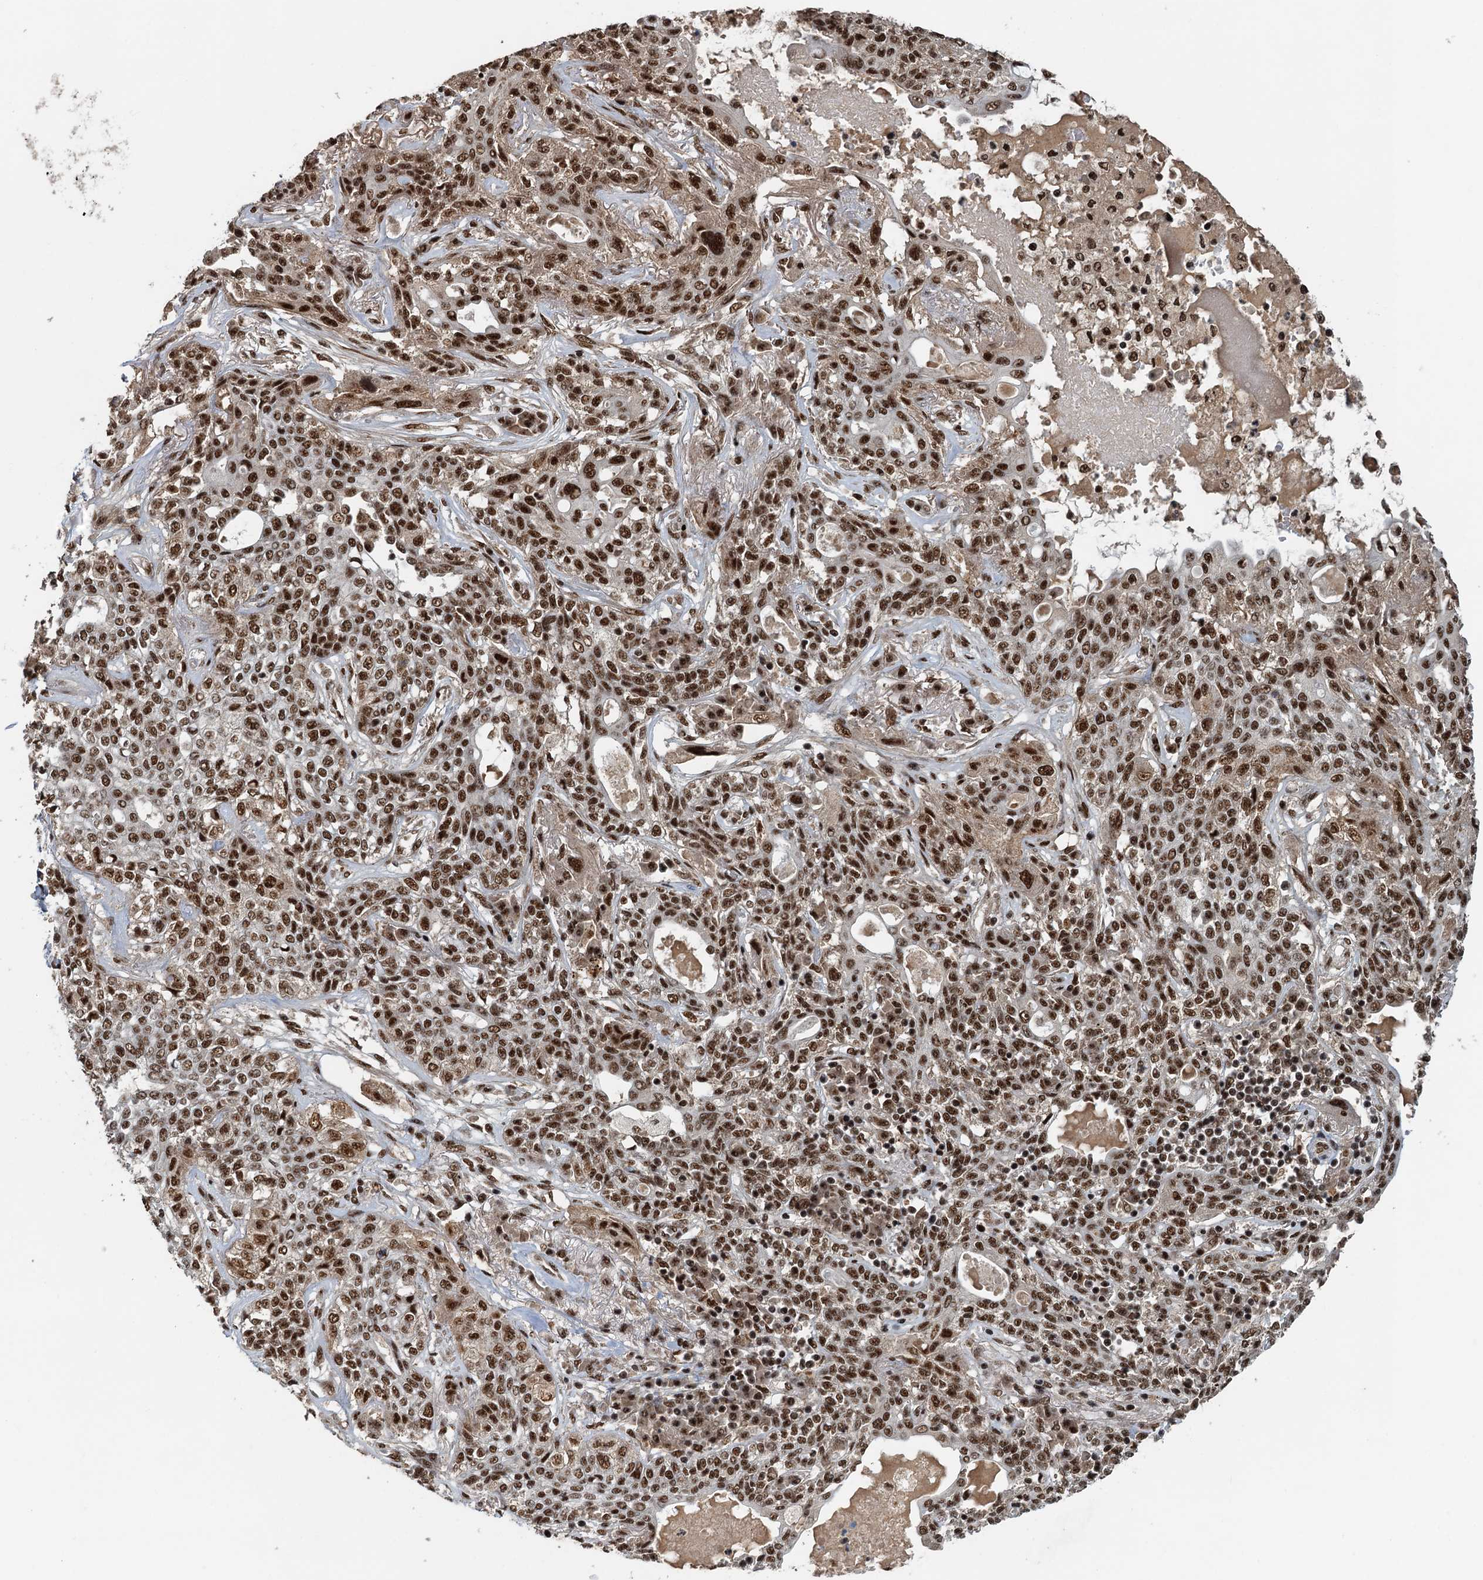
{"staining": {"intensity": "moderate", "quantity": ">75%", "location": "nuclear"}, "tissue": "lung cancer", "cell_type": "Tumor cells", "image_type": "cancer", "snomed": [{"axis": "morphology", "description": "Squamous cell carcinoma, NOS"}, {"axis": "topography", "description": "Lung"}], "caption": "Tumor cells show medium levels of moderate nuclear staining in about >75% of cells in squamous cell carcinoma (lung).", "gene": "ZC3H18", "patient": {"sex": "female", "age": 70}}